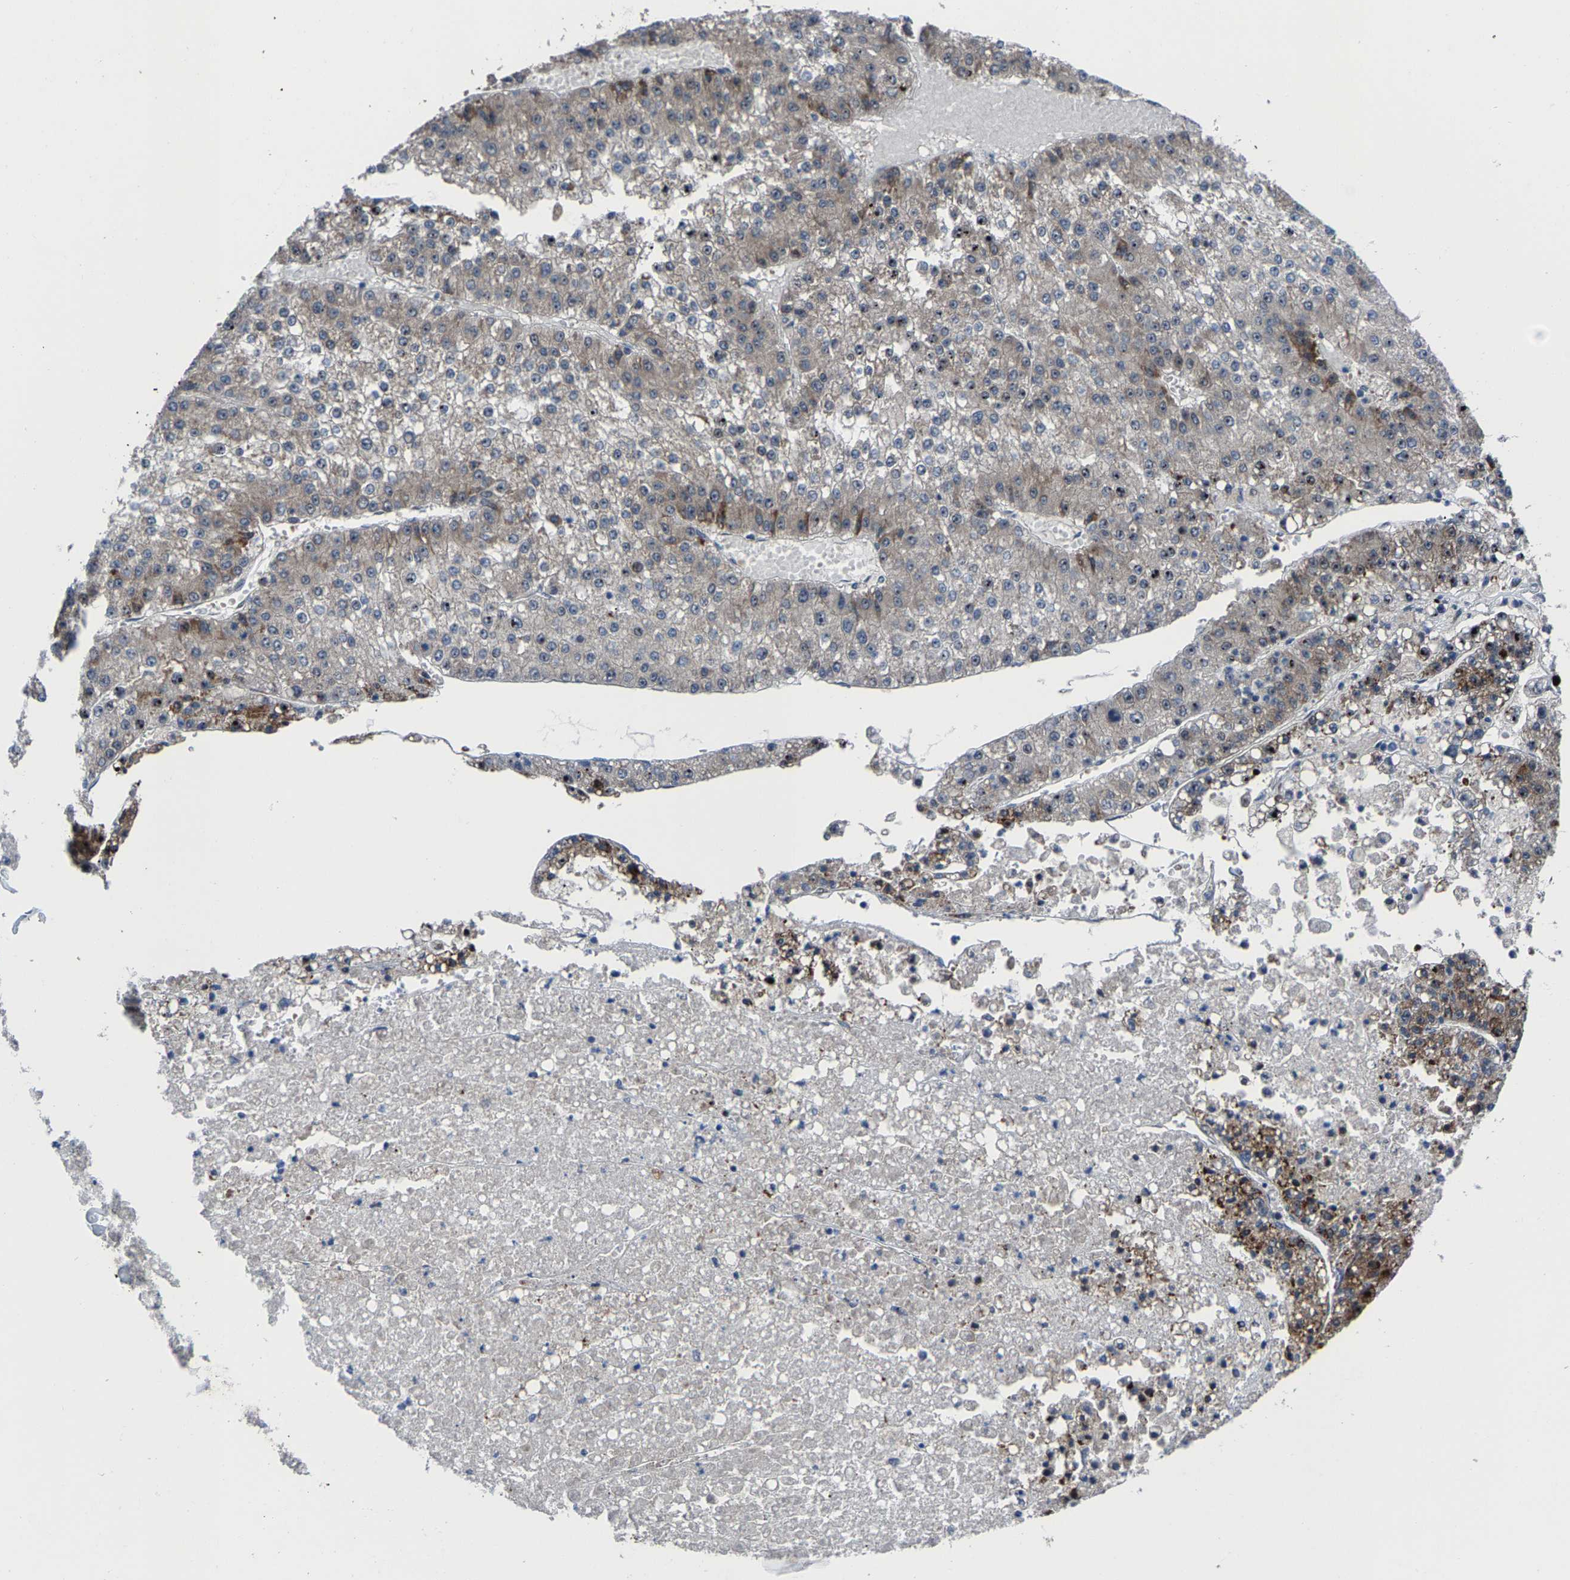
{"staining": {"intensity": "moderate", "quantity": "<25%", "location": "cytoplasmic/membranous,nuclear"}, "tissue": "liver cancer", "cell_type": "Tumor cells", "image_type": "cancer", "snomed": [{"axis": "morphology", "description": "Carcinoma, Hepatocellular, NOS"}, {"axis": "topography", "description": "Liver"}], "caption": "Moderate cytoplasmic/membranous and nuclear expression is seen in about <25% of tumor cells in liver cancer.", "gene": "HAUS6", "patient": {"sex": "female", "age": 73}}